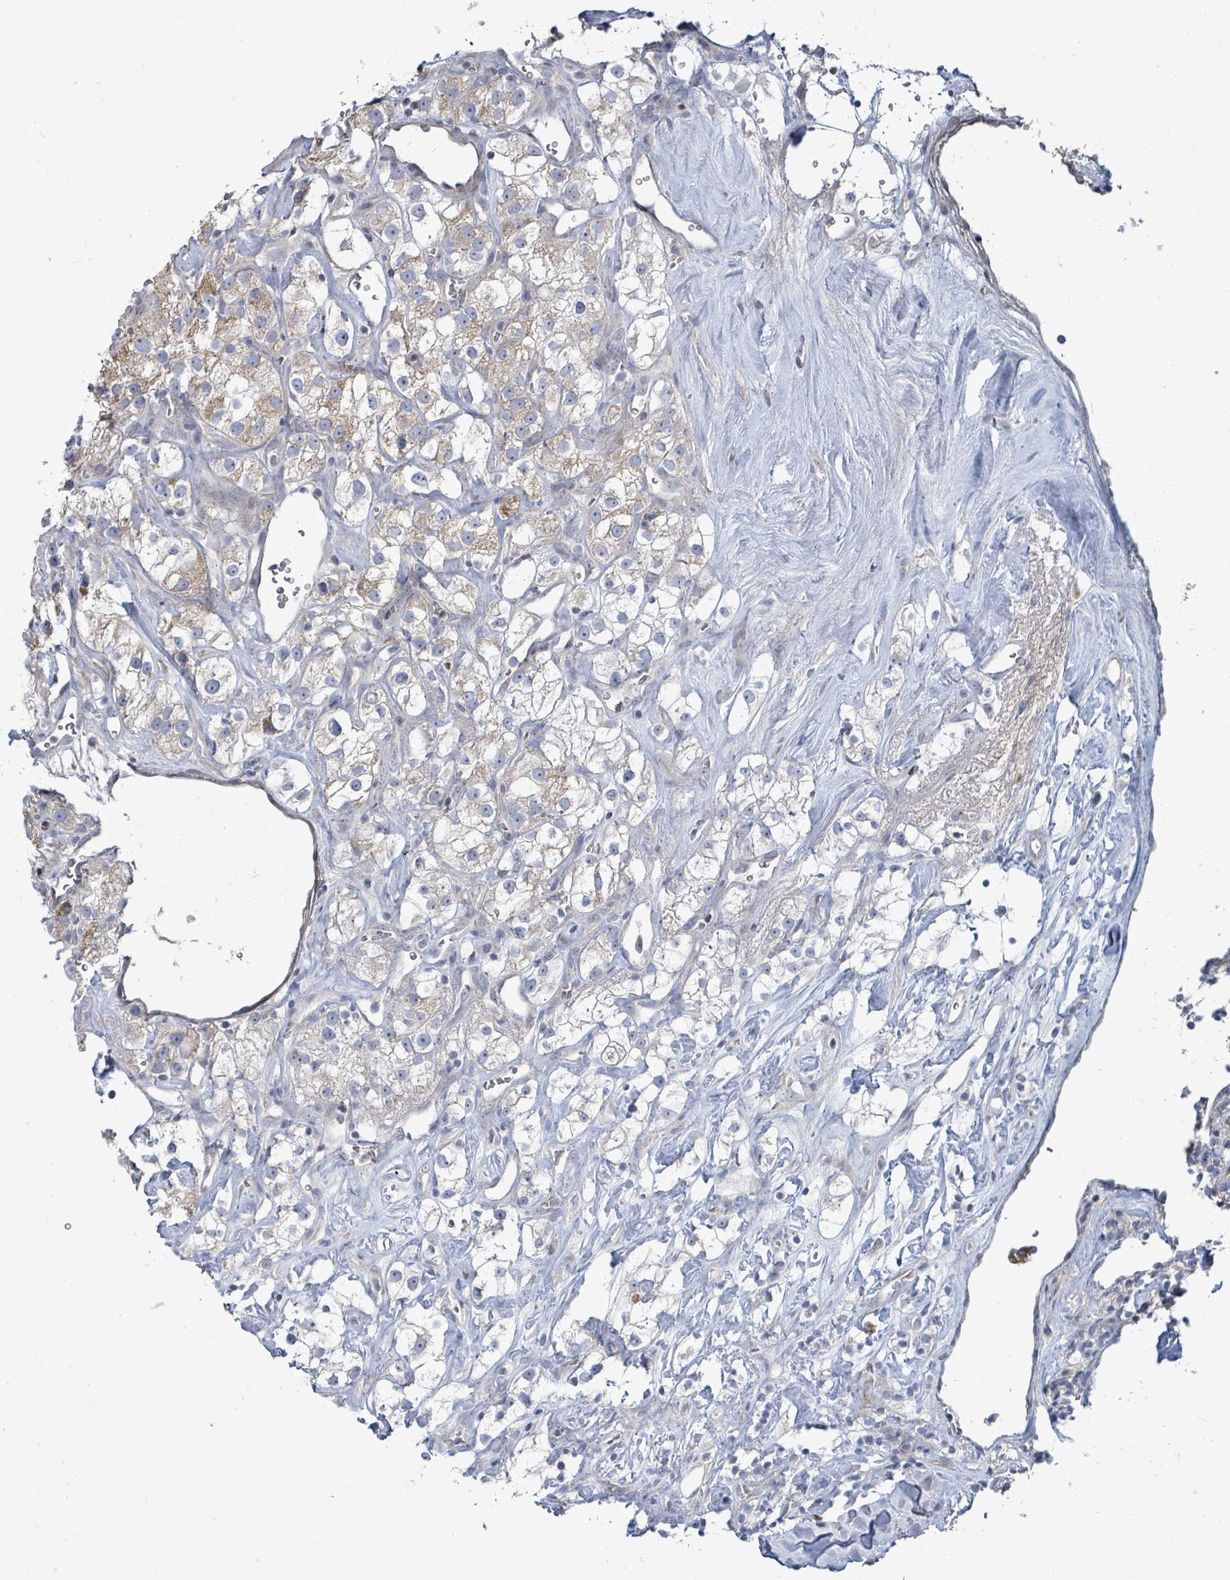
{"staining": {"intensity": "moderate", "quantity": "25%-75%", "location": "cytoplasmic/membranous"}, "tissue": "renal cancer", "cell_type": "Tumor cells", "image_type": "cancer", "snomed": [{"axis": "morphology", "description": "Adenocarcinoma, NOS"}, {"axis": "topography", "description": "Kidney"}], "caption": "Renal cancer stained with IHC demonstrates moderate cytoplasmic/membranous positivity in approximately 25%-75% of tumor cells.", "gene": "ZFPM1", "patient": {"sex": "male", "age": 77}}